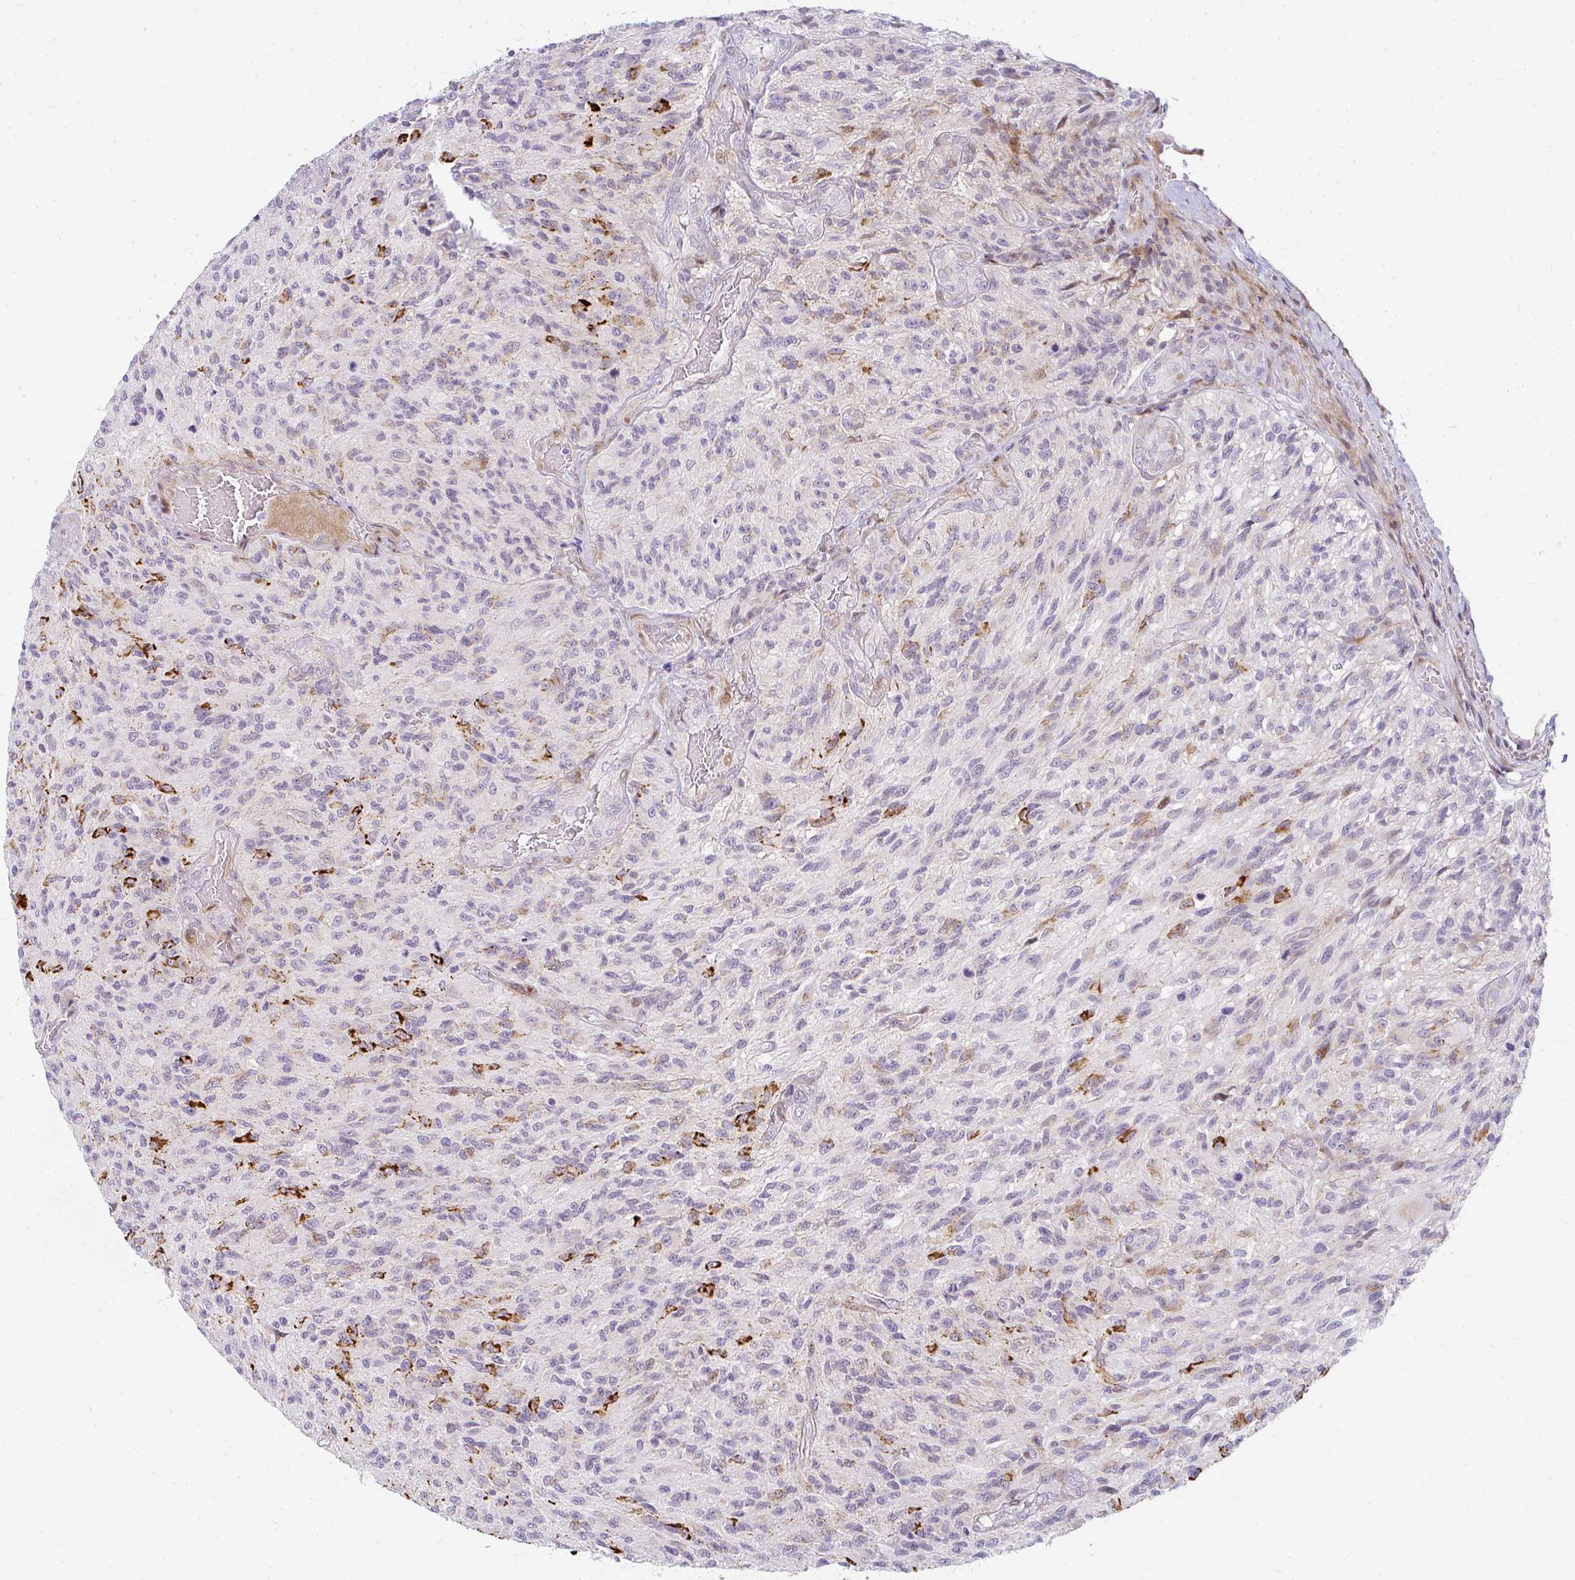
{"staining": {"intensity": "strong", "quantity": "<25%", "location": "cytoplasmic/membranous"}, "tissue": "glioma", "cell_type": "Tumor cells", "image_type": "cancer", "snomed": [{"axis": "morphology", "description": "Normal tissue, NOS"}, {"axis": "morphology", "description": "Glioma, malignant, High grade"}, {"axis": "topography", "description": "Cerebral cortex"}], "caption": "Immunohistochemistry histopathology image of human glioma stained for a protein (brown), which displays medium levels of strong cytoplasmic/membranous positivity in approximately <25% of tumor cells.", "gene": "PLA2G5", "patient": {"sex": "male", "age": 56}}